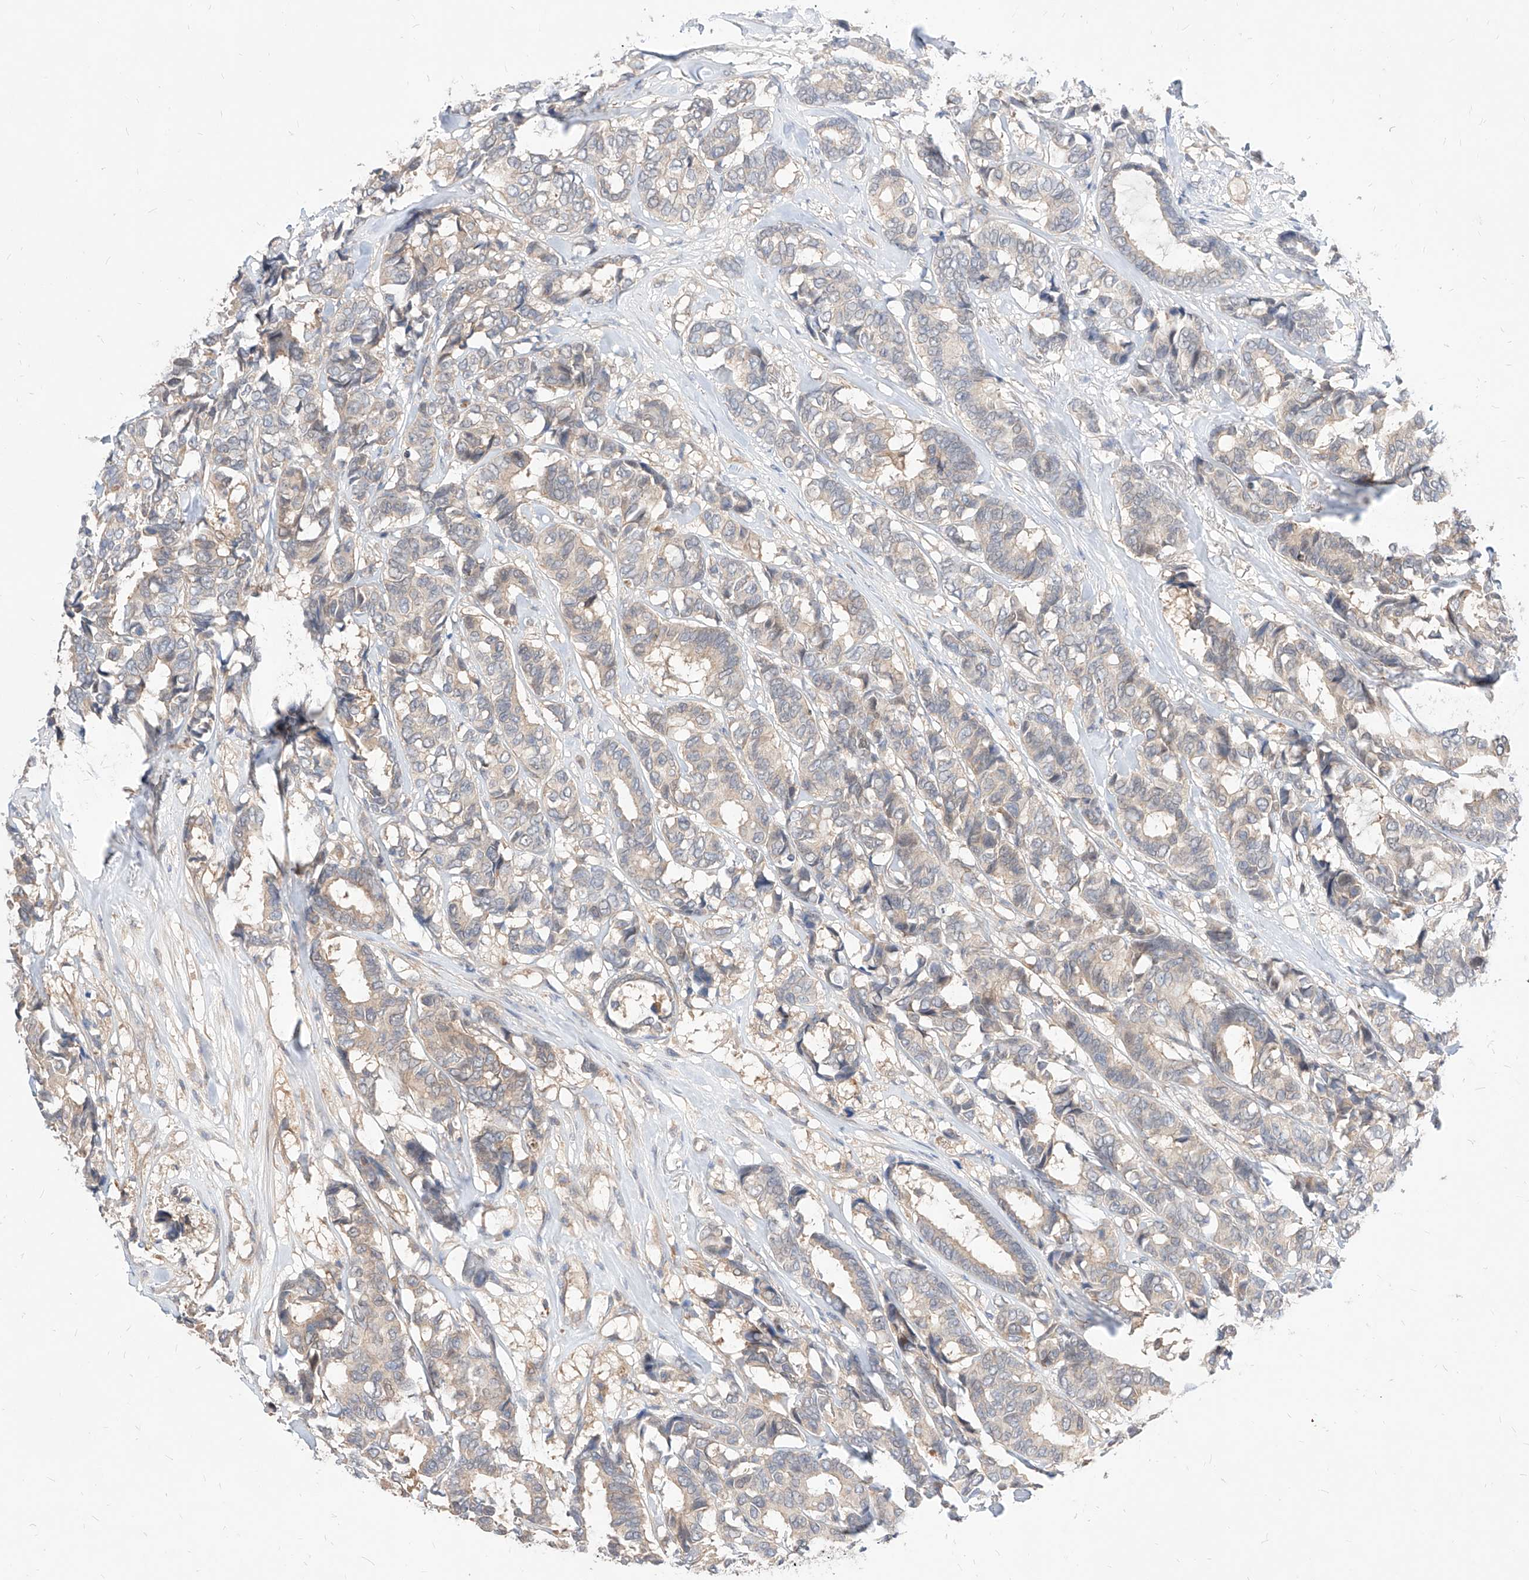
{"staining": {"intensity": "weak", "quantity": "<25%", "location": "cytoplasmic/membranous"}, "tissue": "breast cancer", "cell_type": "Tumor cells", "image_type": "cancer", "snomed": [{"axis": "morphology", "description": "Duct carcinoma"}, {"axis": "topography", "description": "Breast"}], "caption": "Human breast infiltrating ductal carcinoma stained for a protein using immunohistochemistry reveals no positivity in tumor cells.", "gene": "TSNAX", "patient": {"sex": "female", "age": 87}}